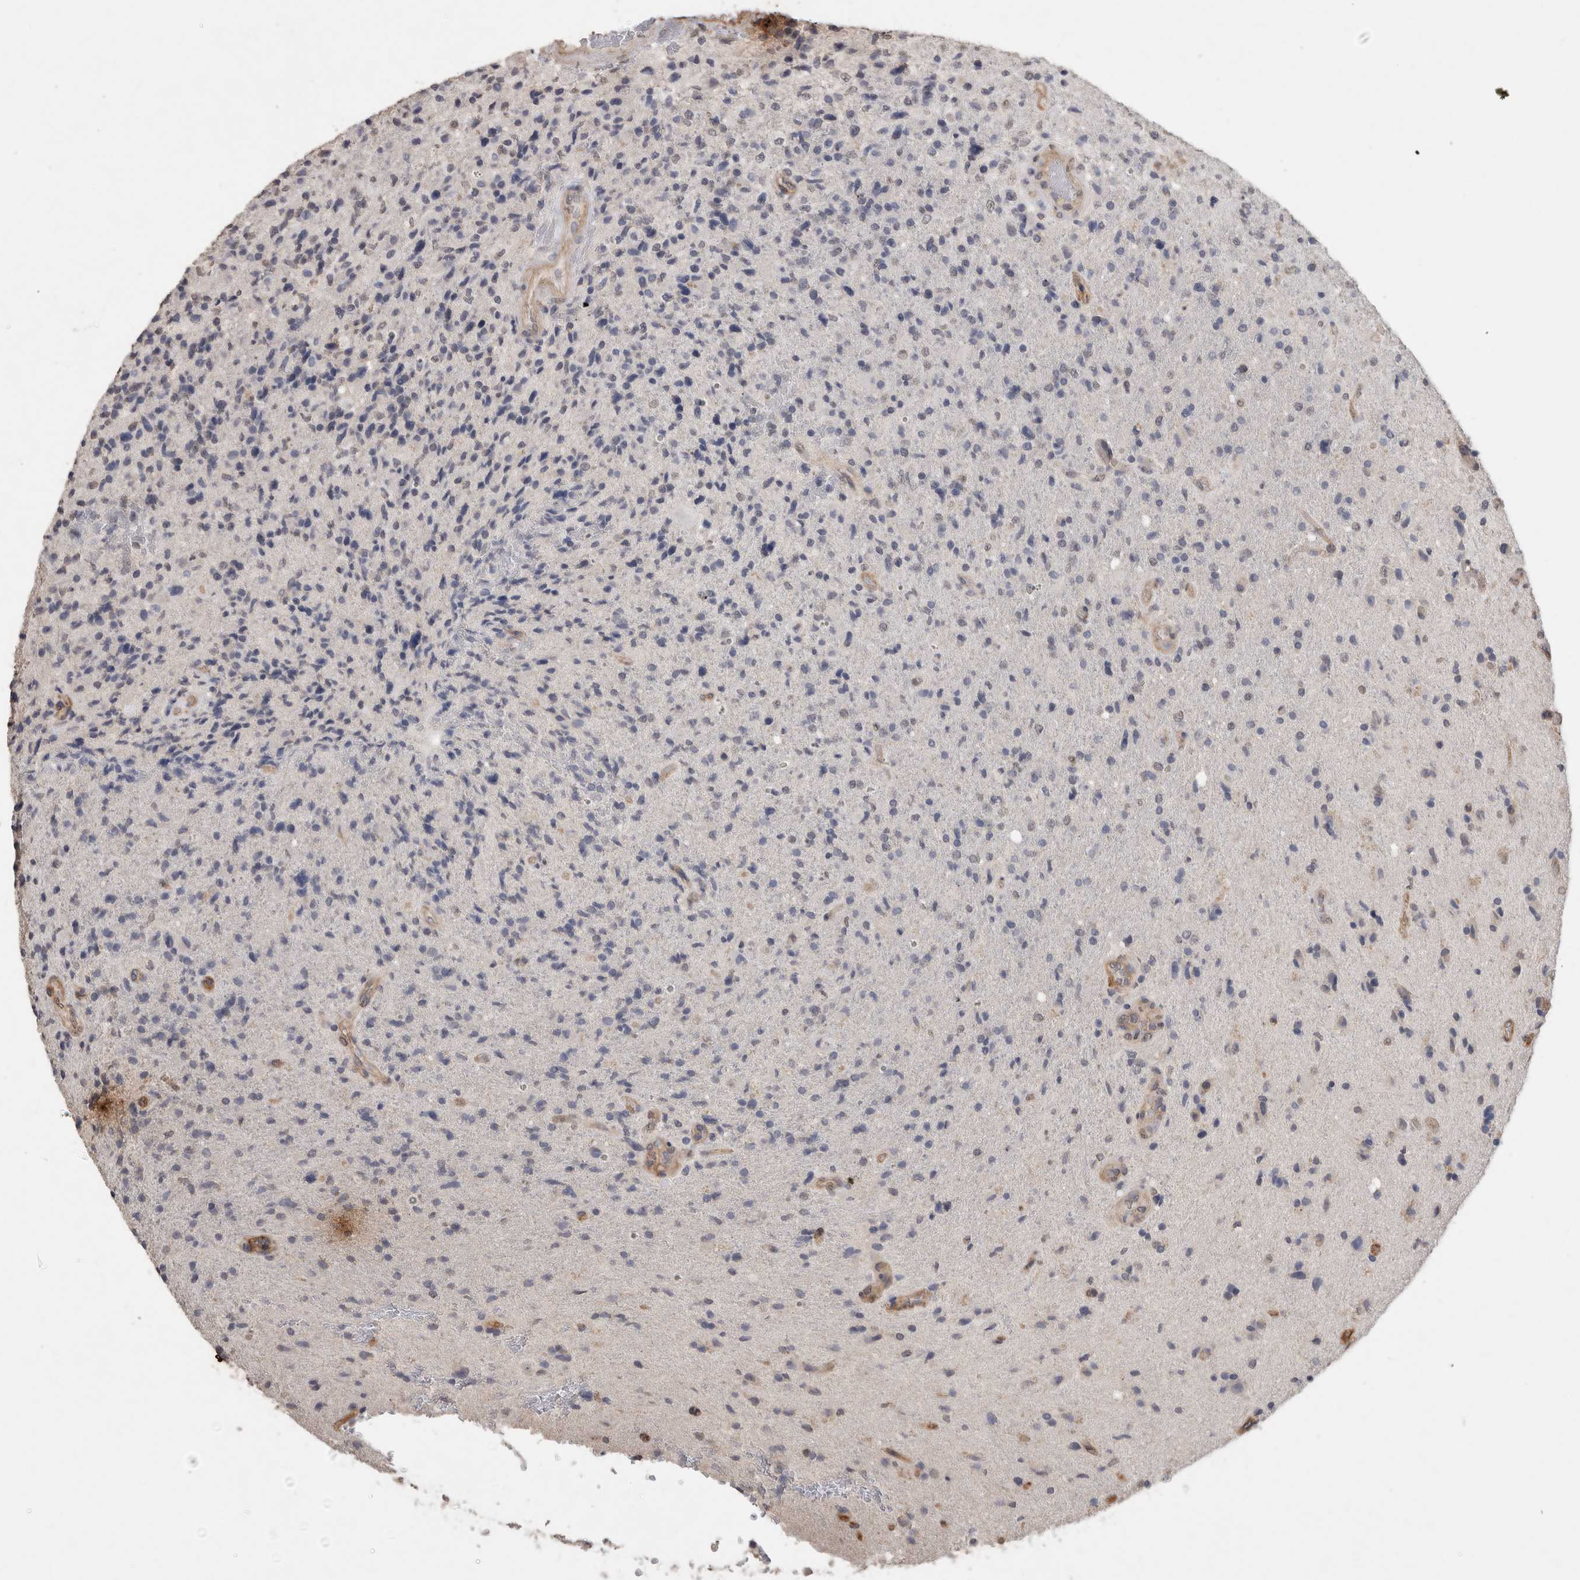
{"staining": {"intensity": "negative", "quantity": "none", "location": "none"}, "tissue": "glioma", "cell_type": "Tumor cells", "image_type": "cancer", "snomed": [{"axis": "morphology", "description": "Glioma, malignant, High grade"}, {"axis": "topography", "description": "Brain"}], "caption": "Glioma stained for a protein using immunohistochemistry (IHC) exhibits no expression tumor cells.", "gene": "RECK", "patient": {"sex": "male", "age": 72}}